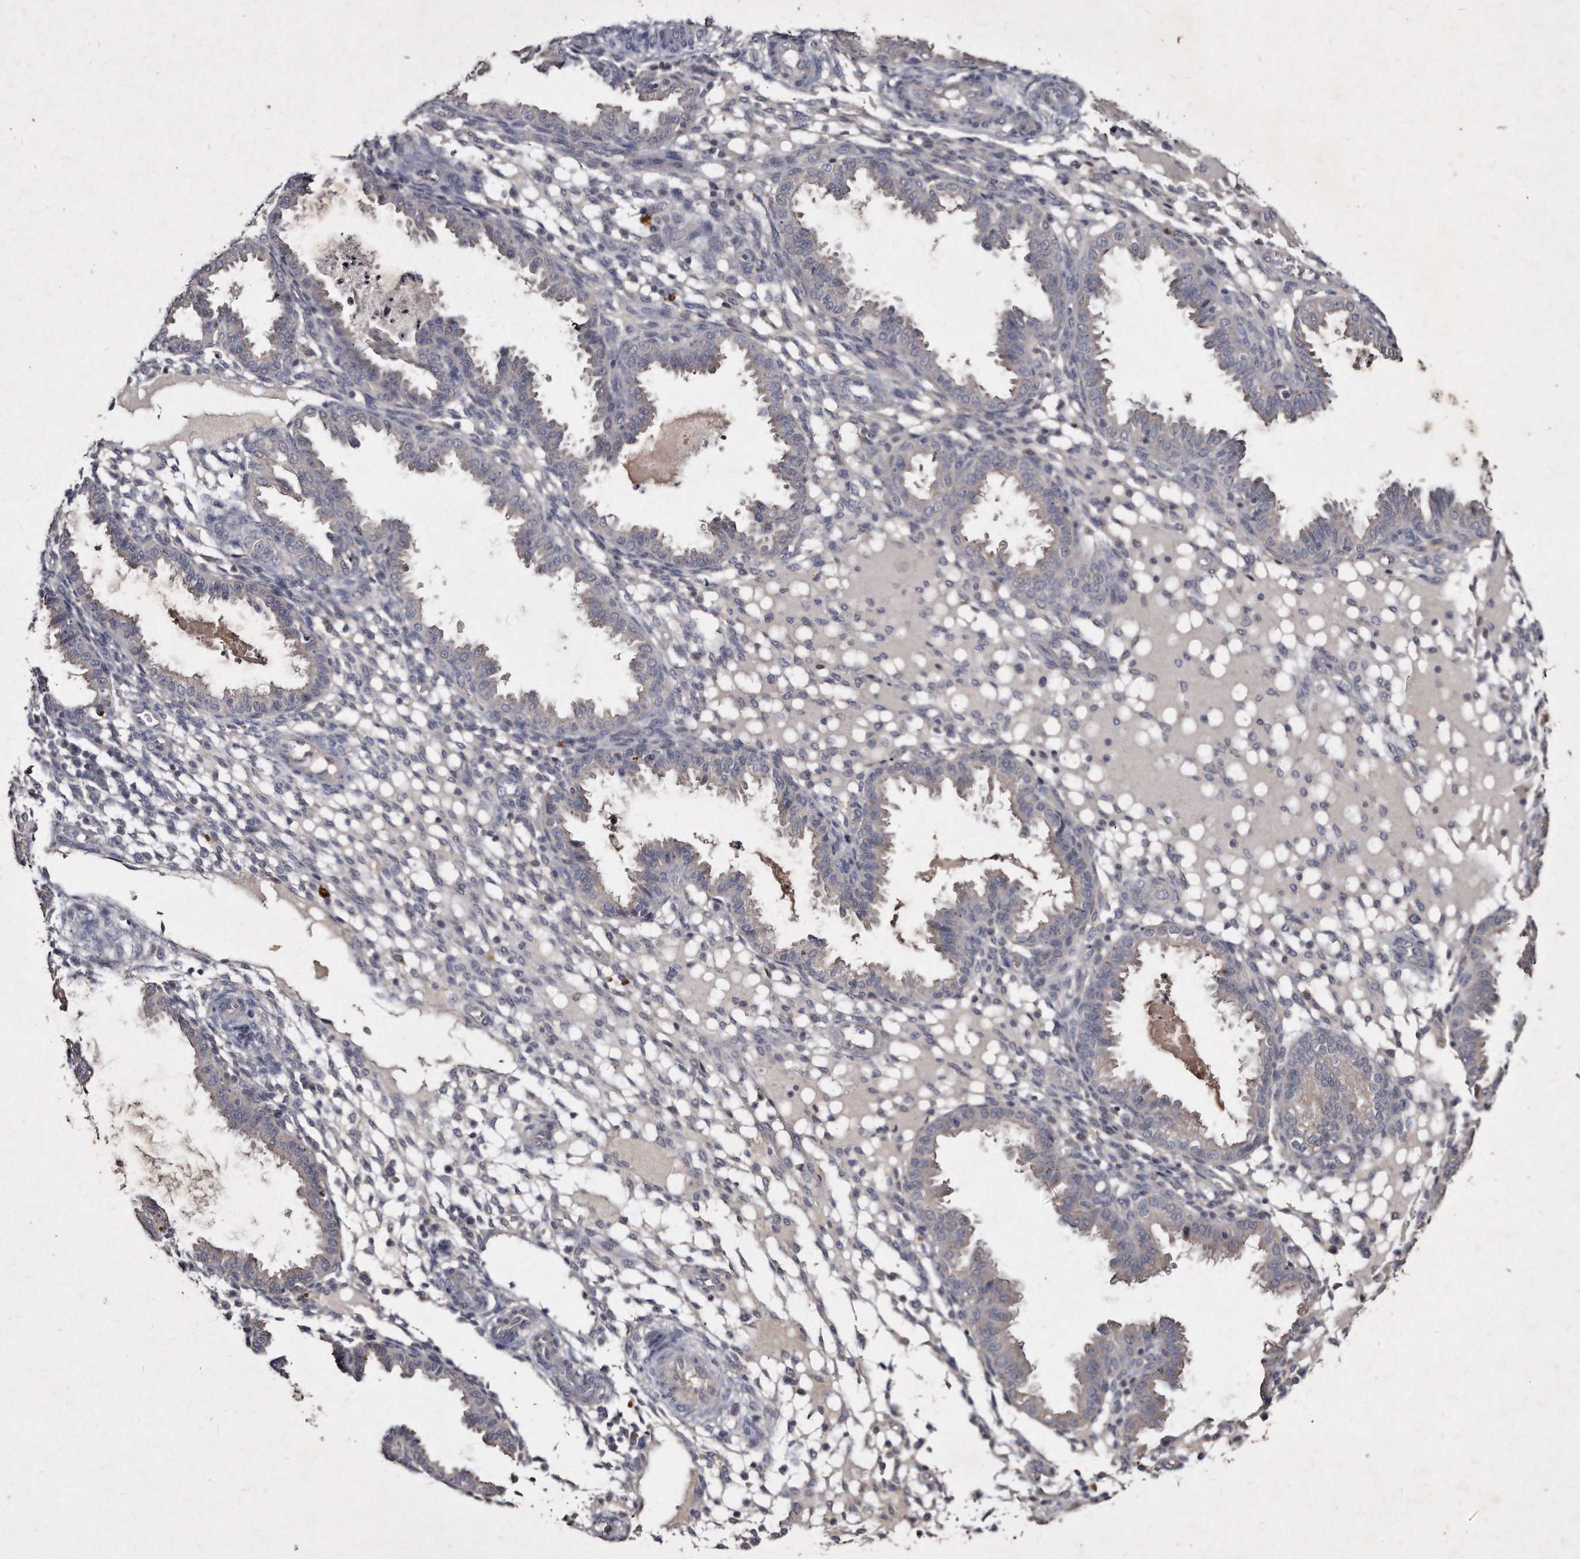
{"staining": {"intensity": "negative", "quantity": "none", "location": "none"}, "tissue": "endometrium", "cell_type": "Cells in endometrial stroma", "image_type": "normal", "snomed": [{"axis": "morphology", "description": "Normal tissue, NOS"}, {"axis": "topography", "description": "Endometrium"}], "caption": "Cells in endometrial stroma show no significant expression in unremarkable endometrium.", "gene": "KLHDC3", "patient": {"sex": "female", "age": 33}}